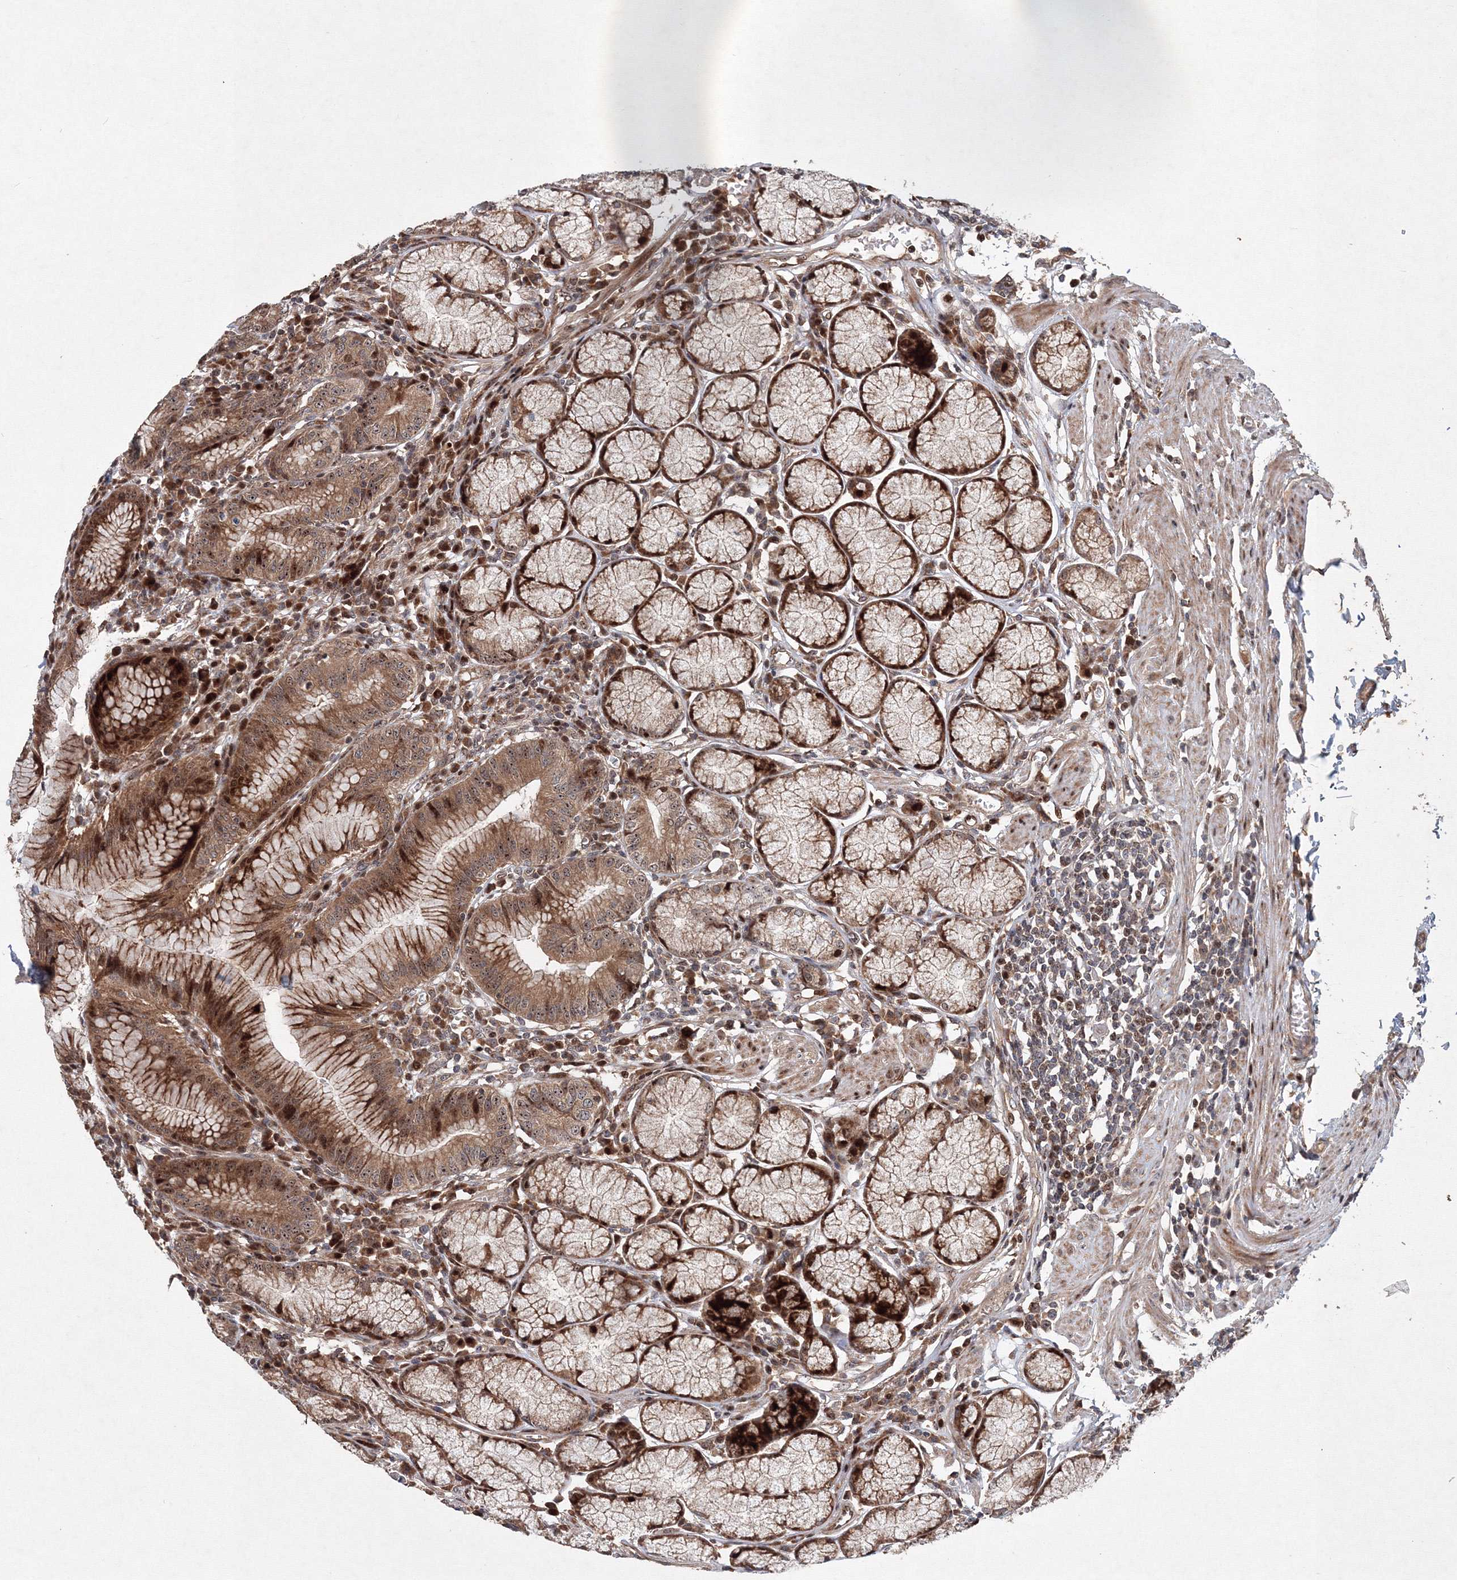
{"staining": {"intensity": "strong", "quantity": "25%-75%", "location": "cytoplasmic/membranous,nuclear"}, "tissue": "stomach", "cell_type": "Glandular cells", "image_type": "normal", "snomed": [{"axis": "morphology", "description": "Normal tissue, NOS"}, {"axis": "topography", "description": "Stomach"}], "caption": "Glandular cells demonstrate high levels of strong cytoplasmic/membranous,nuclear positivity in approximately 25%-75% of cells in unremarkable human stomach. (DAB = brown stain, brightfield microscopy at high magnification).", "gene": "ANKAR", "patient": {"sex": "male", "age": 55}}